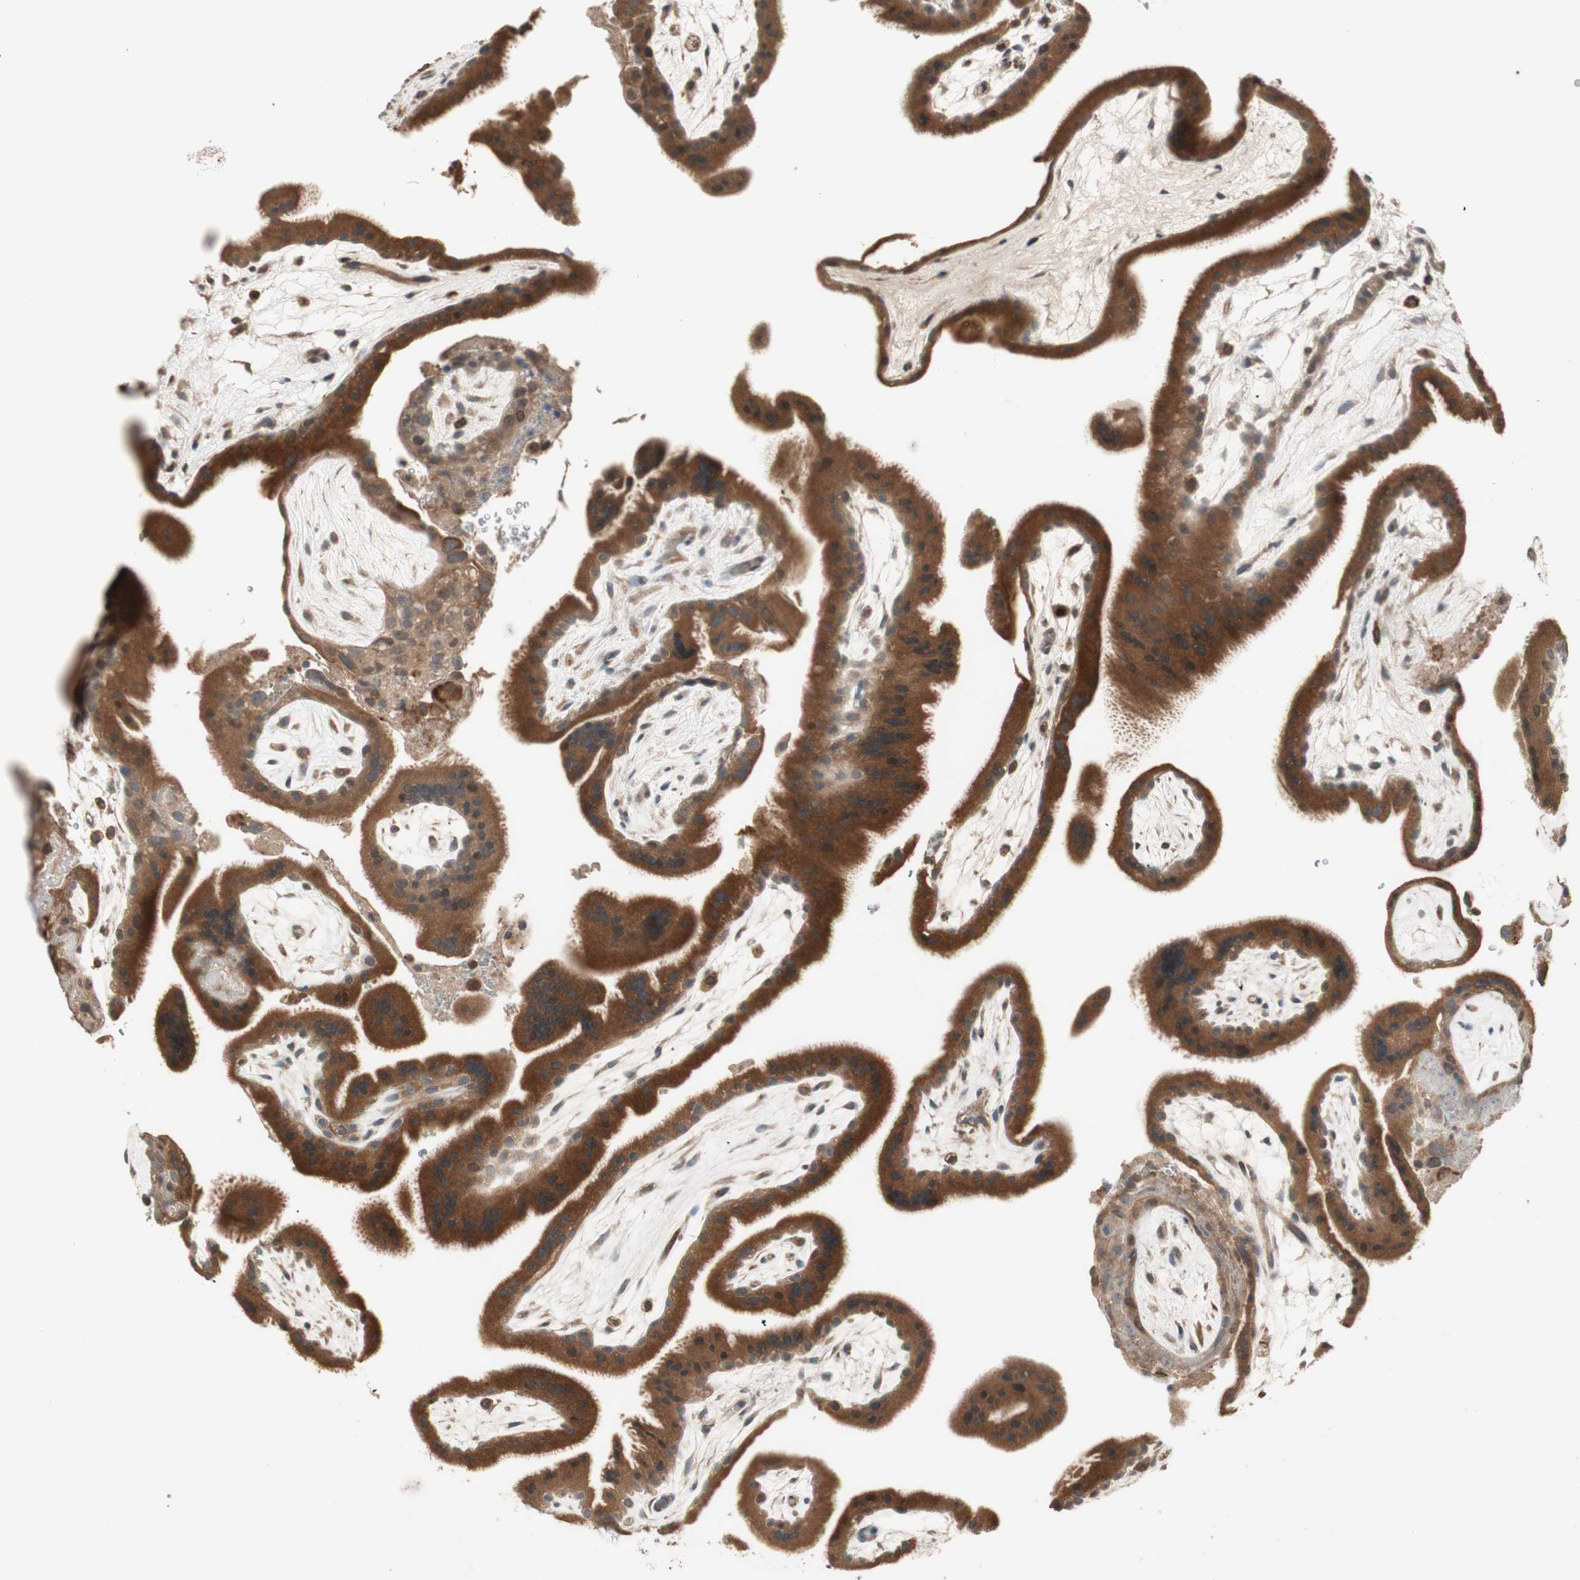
{"staining": {"intensity": "moderate", "quantity": ">75%", "location": "cytoplasmic/membranous"}, "tissue": "placenta", "cell_type": "Decidual cells", "image_type": "normal", "snomed": [{"axis": "morphology", "description": "Normal tissue, NOS"}, {"axis": "topography", "description": "Placenta"}], "caption": "A brown stain highlights moderate cytoplasmic/membranous positivity of a protein in decidual cells of unremarkable placenta.", "gene": "ATP6AP2", "patient": {"sex": "female", "age": 19}}